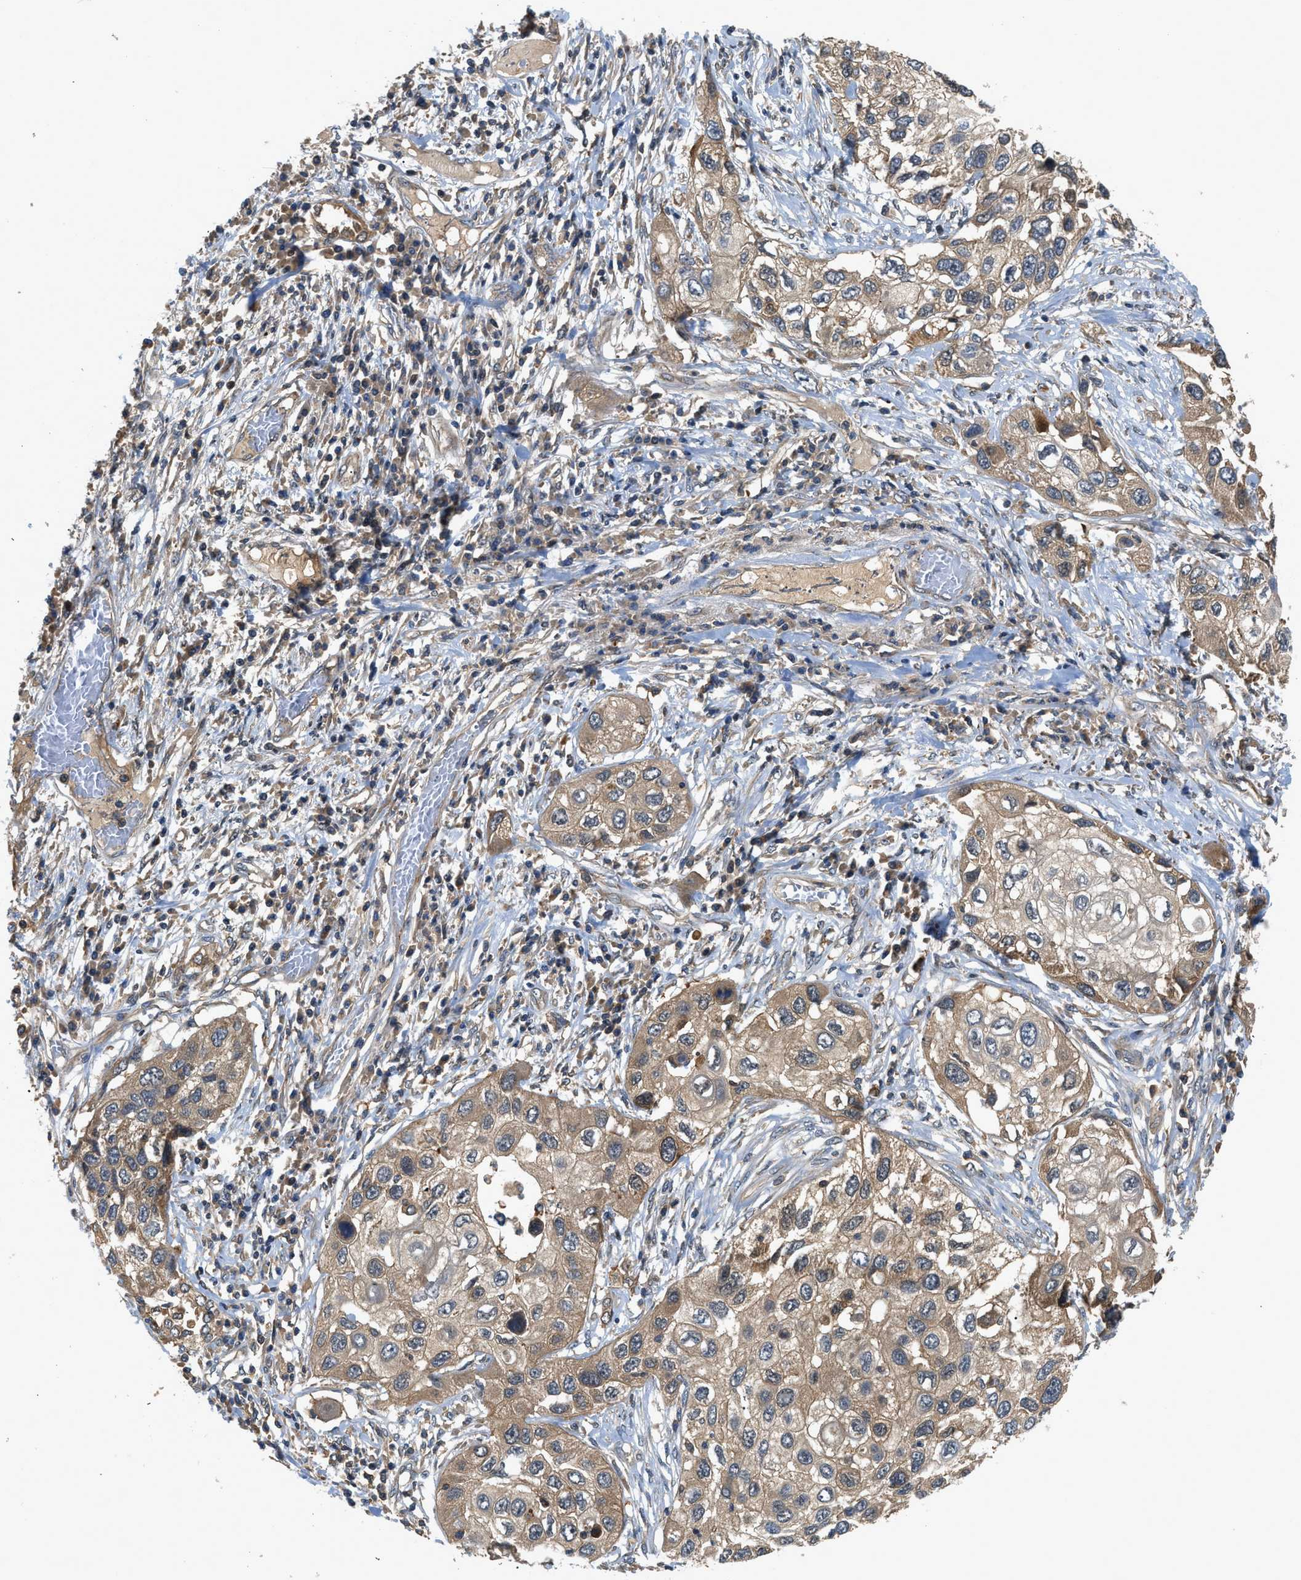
{"staining": {"intensity": "moderate", "quantity": ">75%", "location": "cytoplasmic/membranous"}, "tissue": "lung cancer", "cell_type": "Tumor cells", "image_type": "cancer", "snomed": [{"axis": "morphology", "description": "Squamous cell carcinoma, NOS"}, {"axis": "topography", "description": "Lung"}], "caption": "Immunohistochemical staining of squamous cell carcinoma (lung) displays moderate cytoplasmic/membranous protein staining in about >75% of tumor cells. Immunohistochemistry (ihc) stains the protein of interest in brown and the nuclei are stained blue.", "gene": "GPR31", "patient": {"sex": "male", "age": 71}}